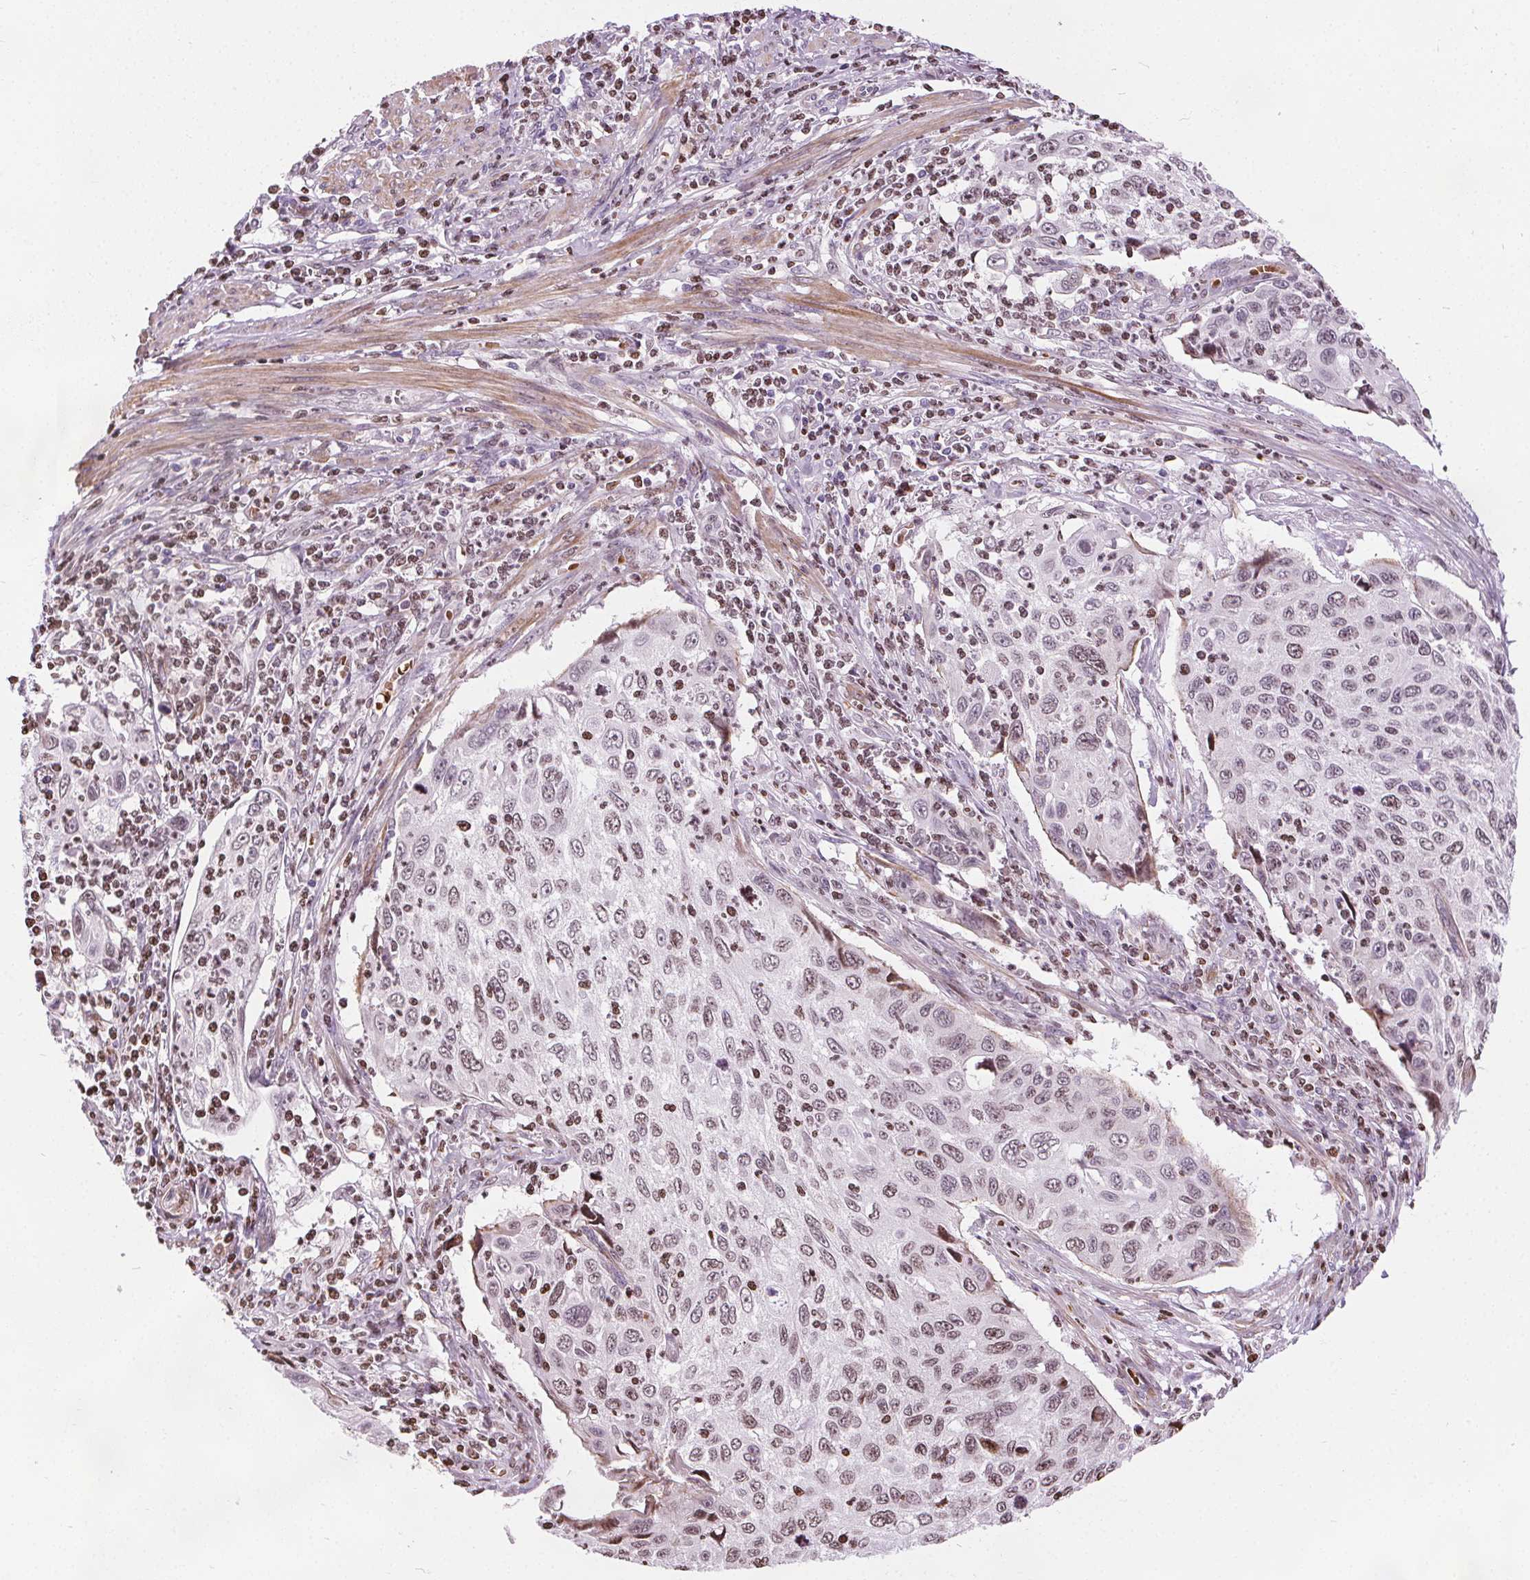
{"staining": {"intensity": "moderate", "quantity": "25%-75%", "location": "nuclear"}, "tissue": "cervical cancer", "cell_type": "Tumor cells", "image_type": "cancer", "snomed": [{"axis": "morphology", "description": "Squamous cell carcinoma, NOS"}, {"axis": "topography", "description": "Cervix"}], "caption": "DAB (3,3'-diaminobenzidine) immunohistochemical staining of squamous cell carcinoma (cervical) displays moderate nuclear protein positivity in approximately 25%-75% of tumor cells.", "gene": "ISLR2", "patient": {"sex": "female", "age": 70}}